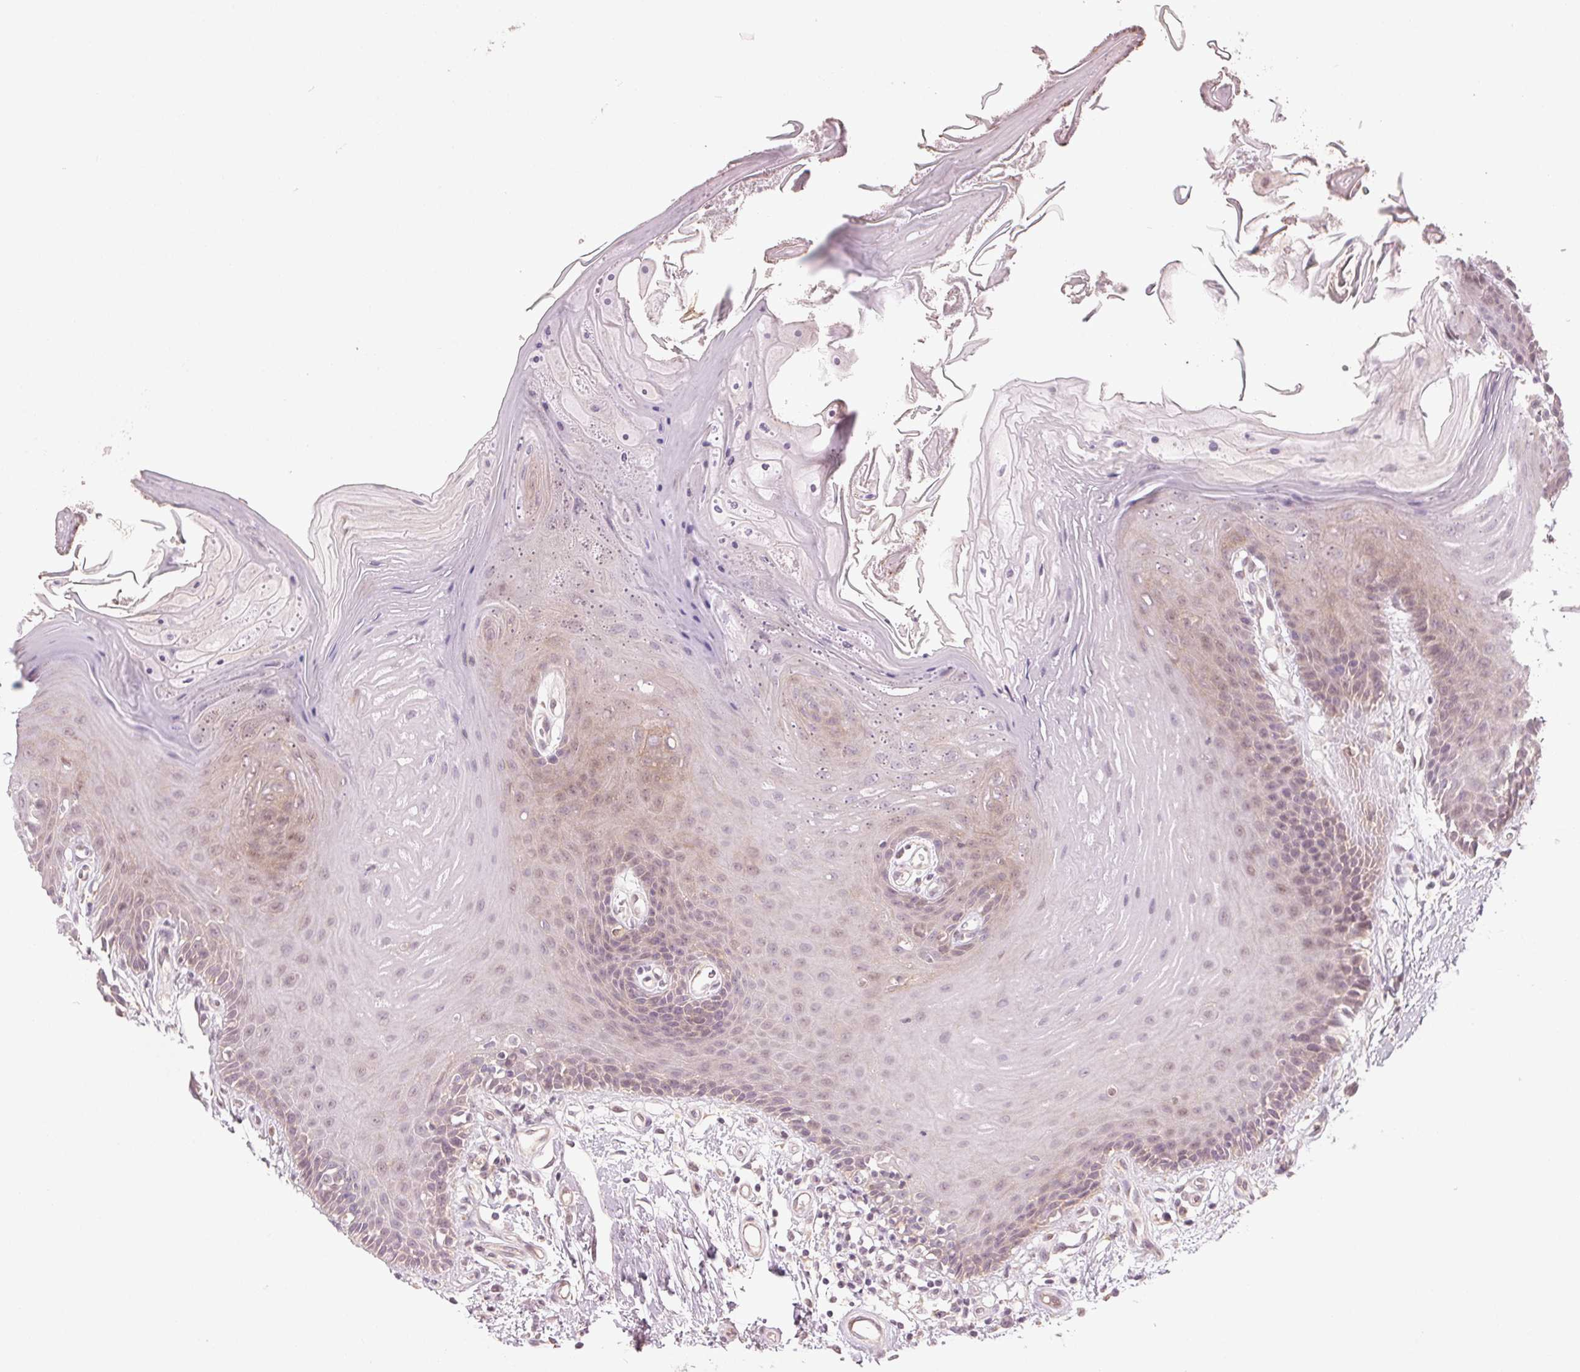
{"staining": {"intensity": "weak", "quantity": "<25%", "location": "cytoplasmic/membranous"}, "tissue": "oral mucosa", "cell_type": "Squamous epithelial cells", "image_type": "normal", "snomed": [{"axis": "morphology", "description": "Normal tissue, NOS"}, {"axis": "morphology", "description": "Normal morphology"}, {"axis": "topography", "description": "Oral tissue"}], "caption": "A high-resolution histopathology image shows immunohistochemistry staining of benign oral mucosa, which demonstrates no significant positivity in squamous epithelial cells.", "gene": "TMED6", "patient": {"sex": "female", "age": 76}}